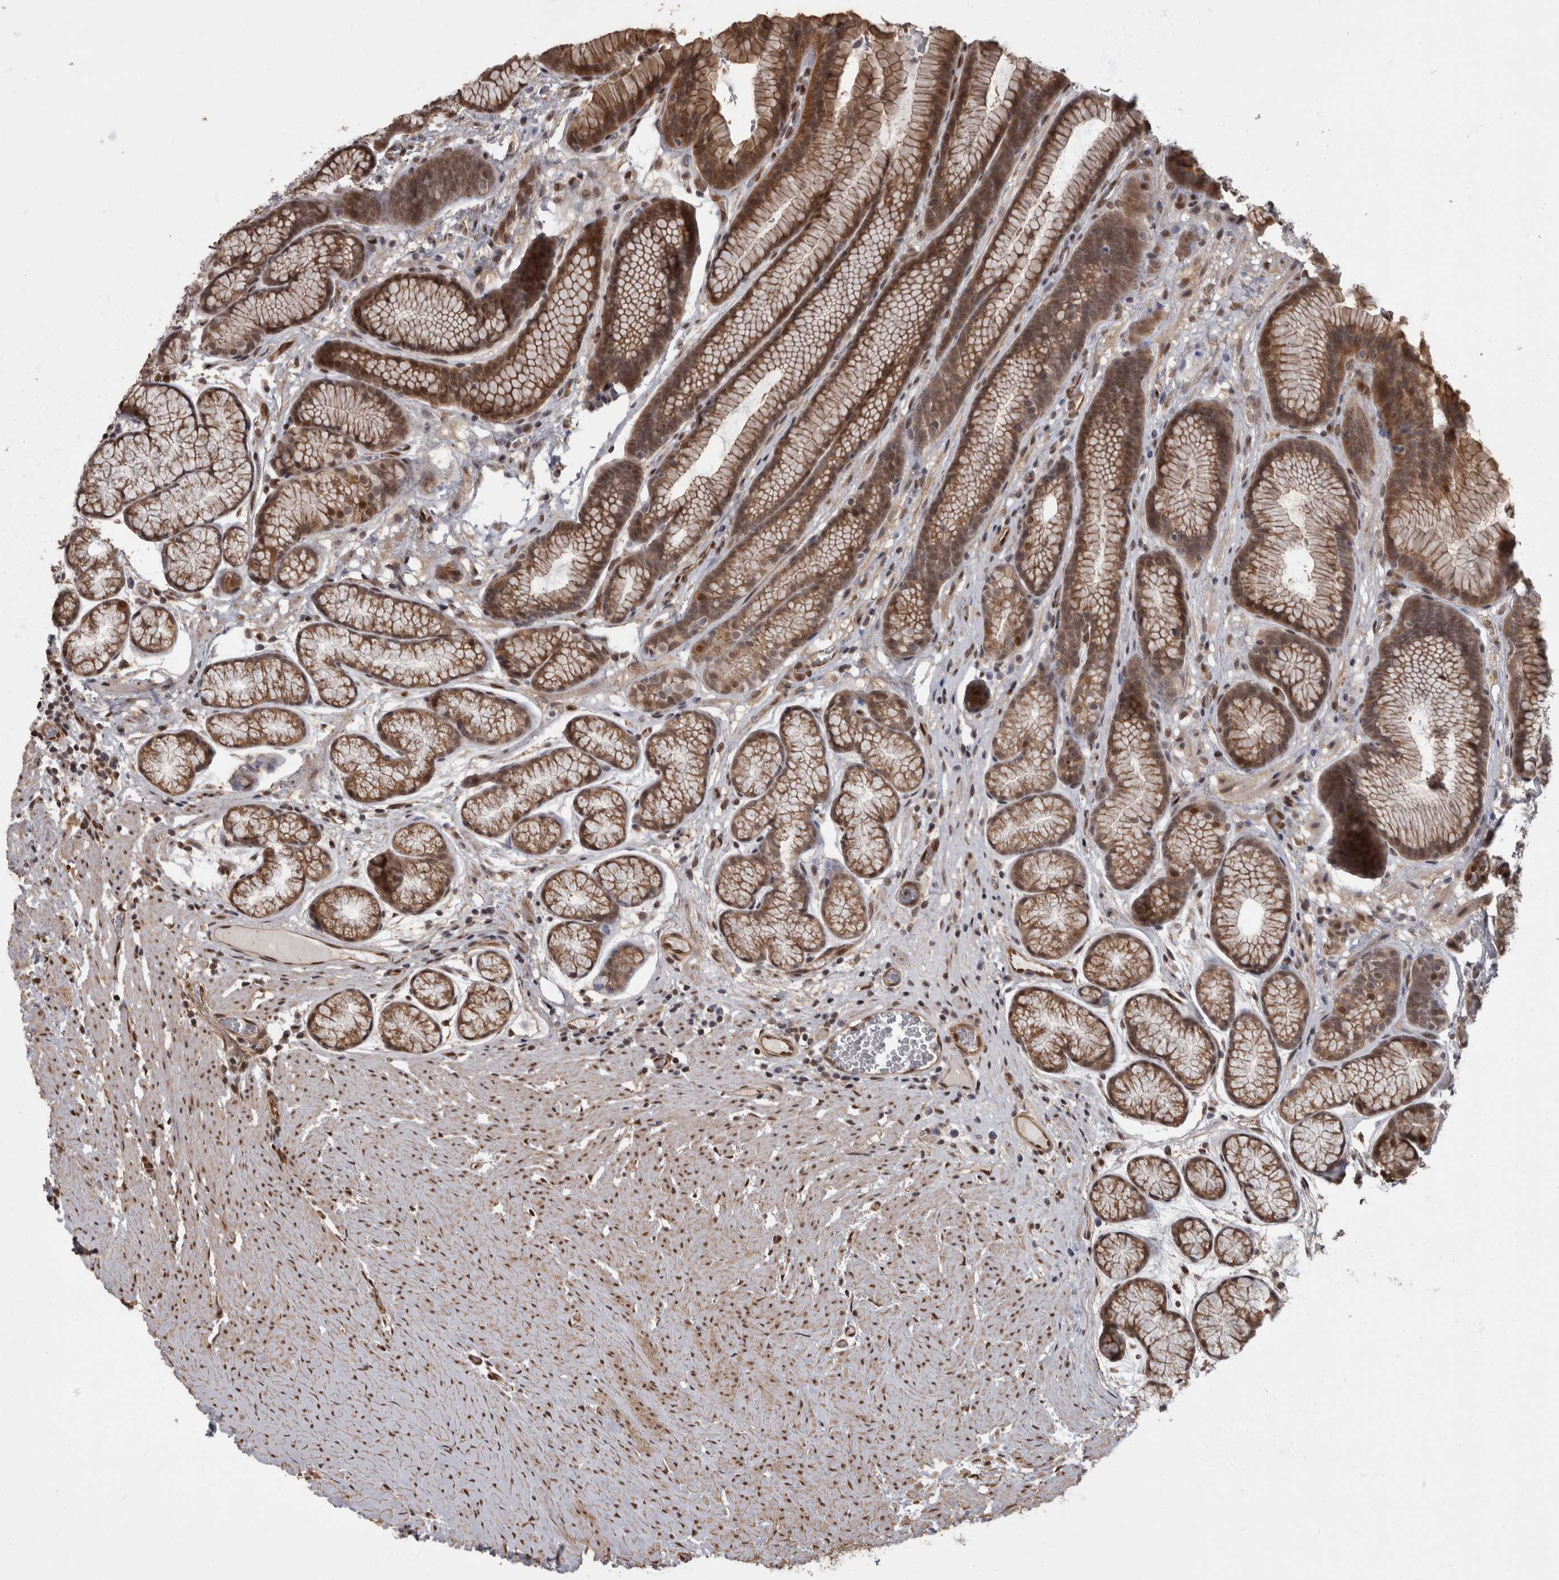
{"staining": {"intensity": "moderate", "quantity": "25%-75%", "location": "cytoplasmic/membranous,nuclear"}, "tissue": "stomach", "cell_type": "Glandular cells", "image_type": "normal", "snomed": [{"axis": "morphology", "description": "Normal tissue, NOS"}, {"axis": "topography", "description": "Stomach"}], "caption": "A brown stain labels moderate cytoplasmic/membranous,nuclear positivity of a protein in glandular cells of normal human stomach. (Brightfield microscopy of DAB IHC at high magnification).", "gene": "AKT3", "patient": {"sex": "male", "age": 42}}